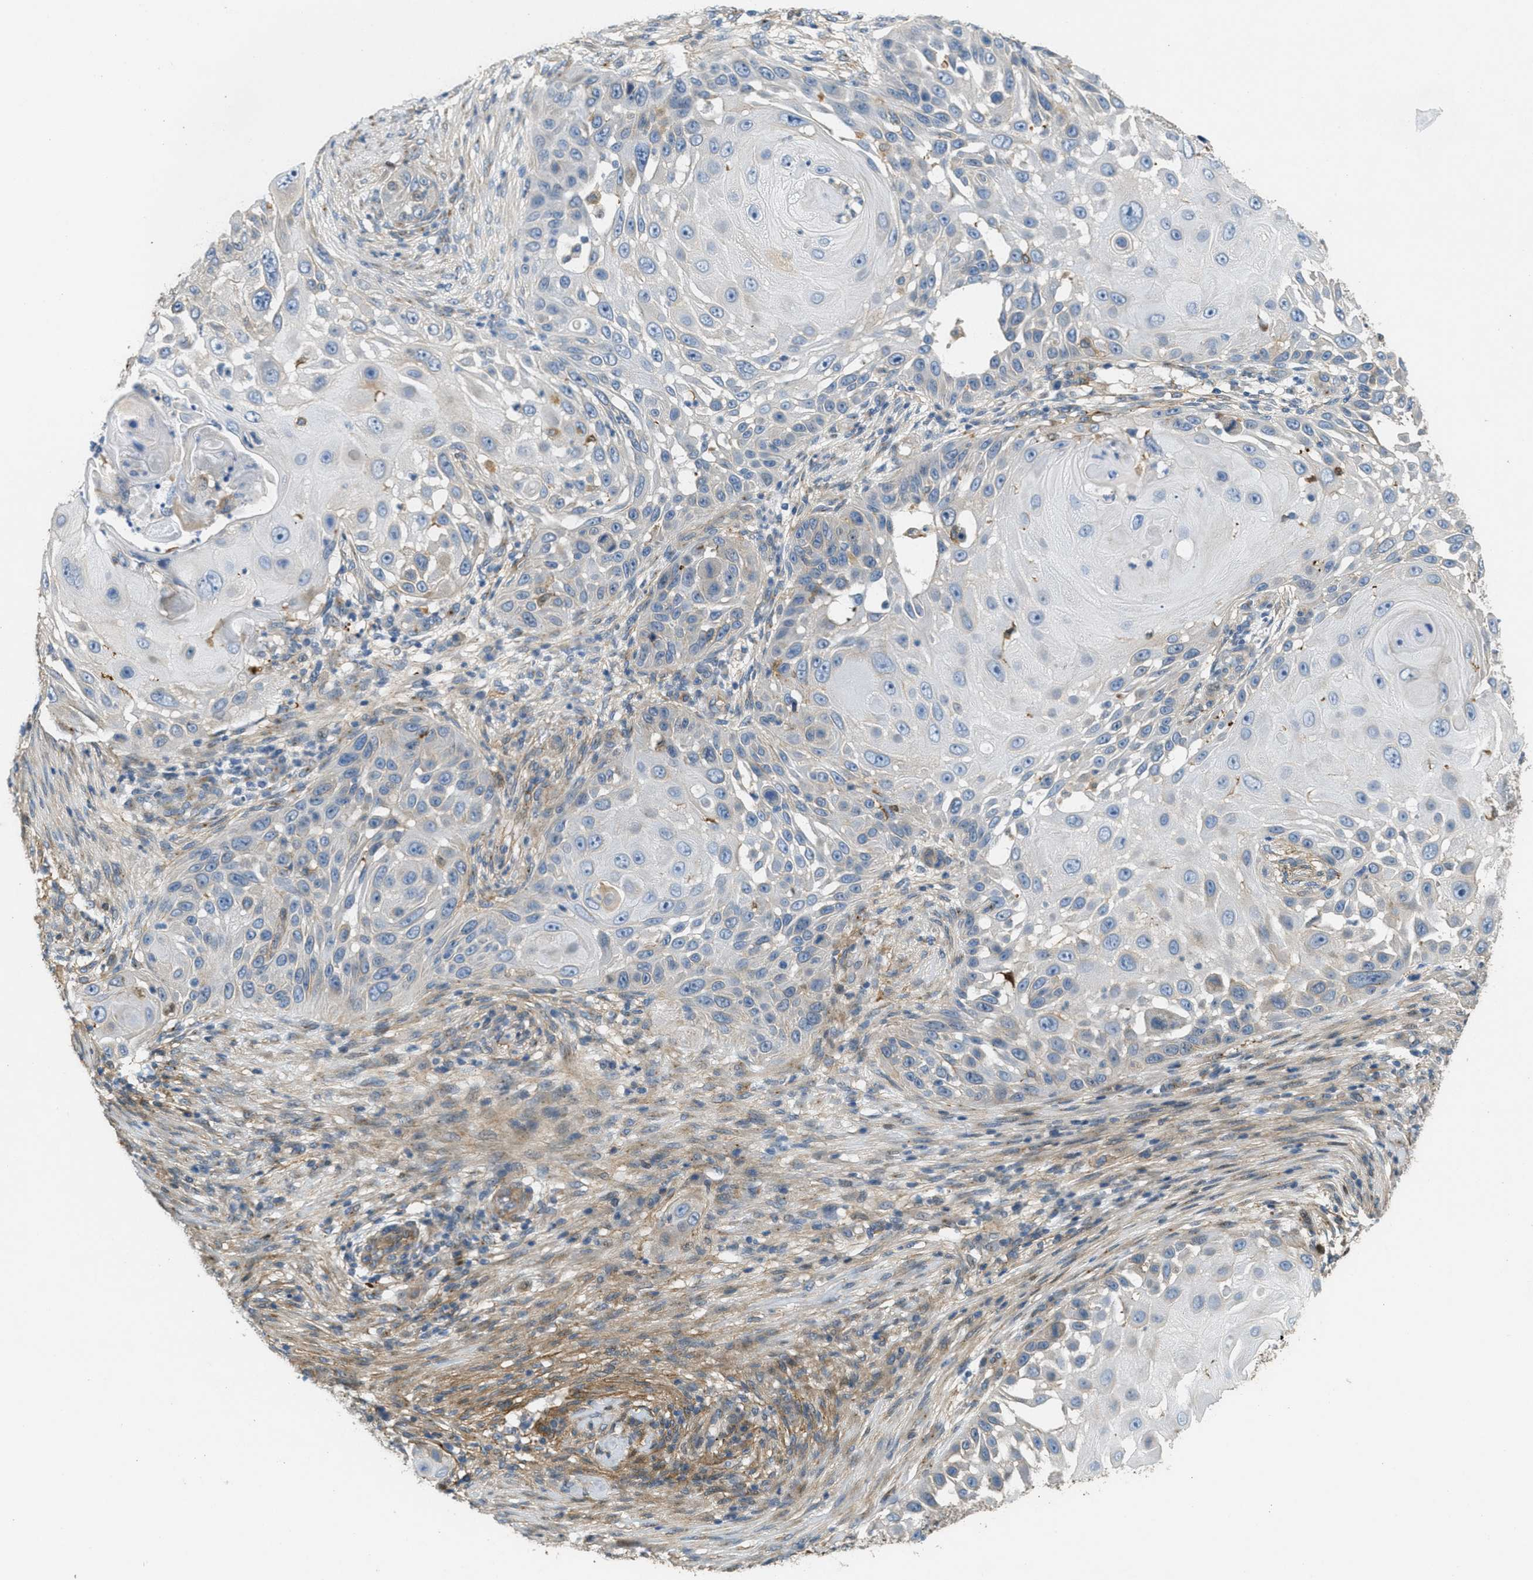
{"staining": {"intensity": "weak", "quantity": "<25%", "location": "cytoplasmic/membranous"}, "tissue": "skin cancer", "cell_type": "Tumor cells", "image_type": "cancer", "snomed": [{"axis": "morphology", "description": "Squamous cell carcinoma, NOS"}, {"axis": "topography", "description": "Skin"}], "caption": "Immunohistochemistry of human skin cancer (squamous cell carcinoma) shows no expression in tumor cells.", "gene": "ADCY5", "patient": {"sex": "female", "age": 44}}